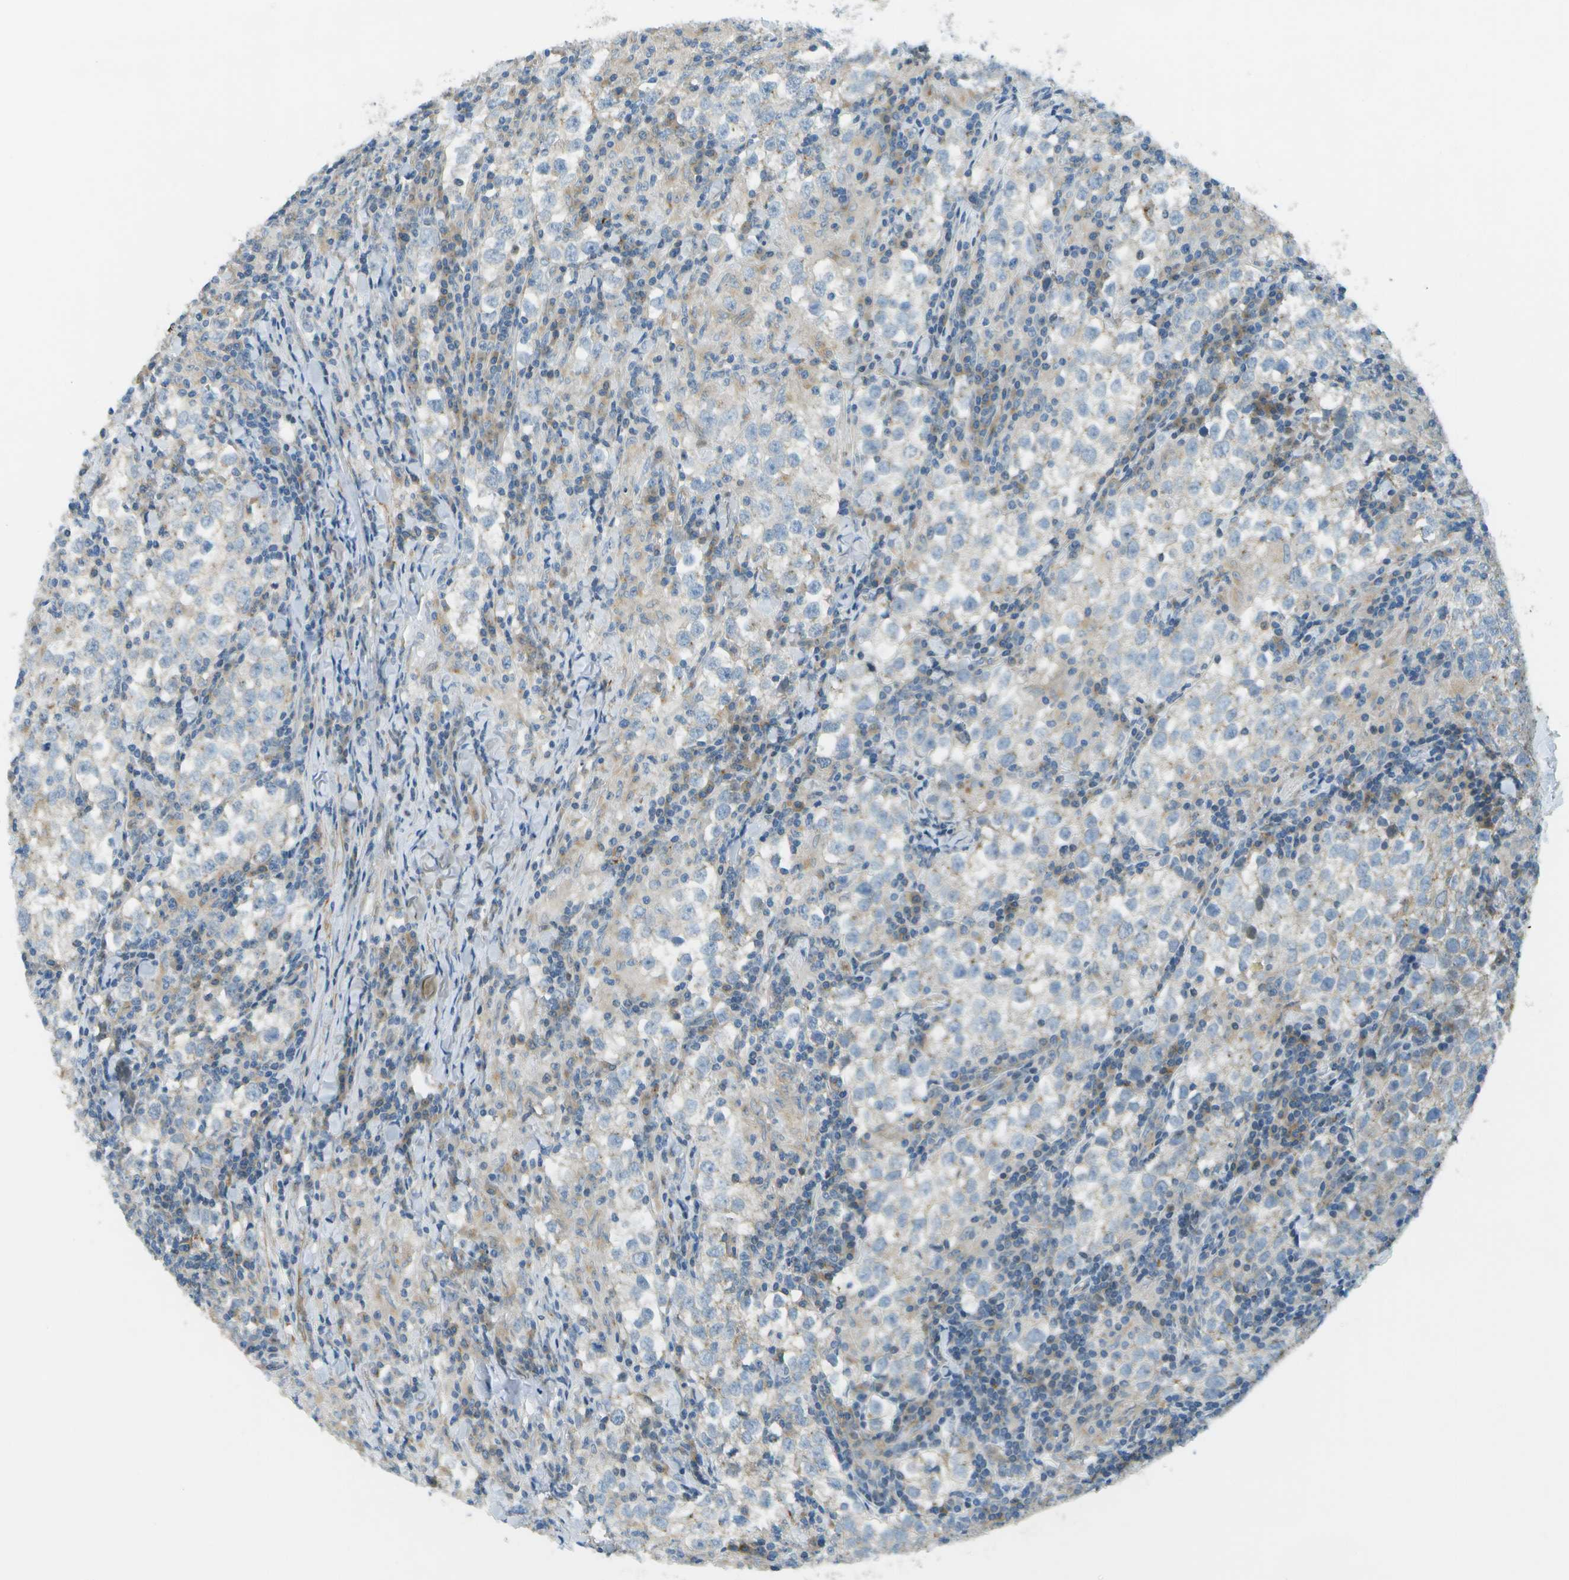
{"staining": {"intensity": "negative", "quantity": "none", "location": "none"}, "tissue": "testis cancer", "cell_type": "Tumor cells", "image_type": "cancer", "snomed": [{"axis": "morphology", "description": "Seminoma, NOS"}, {"axis": "morphology", "description": "Carcinoma, Embryonal, NOS"}, {"axis": "topography", "description": "Testis"}], "caption": "Image shows no significant protein staining in tumor cells of testis cancer (embryonal carcinoma). Nuclei are stained in blue.", "gene": "MYH11", "patient": {"sex": "male", "age": 36}}